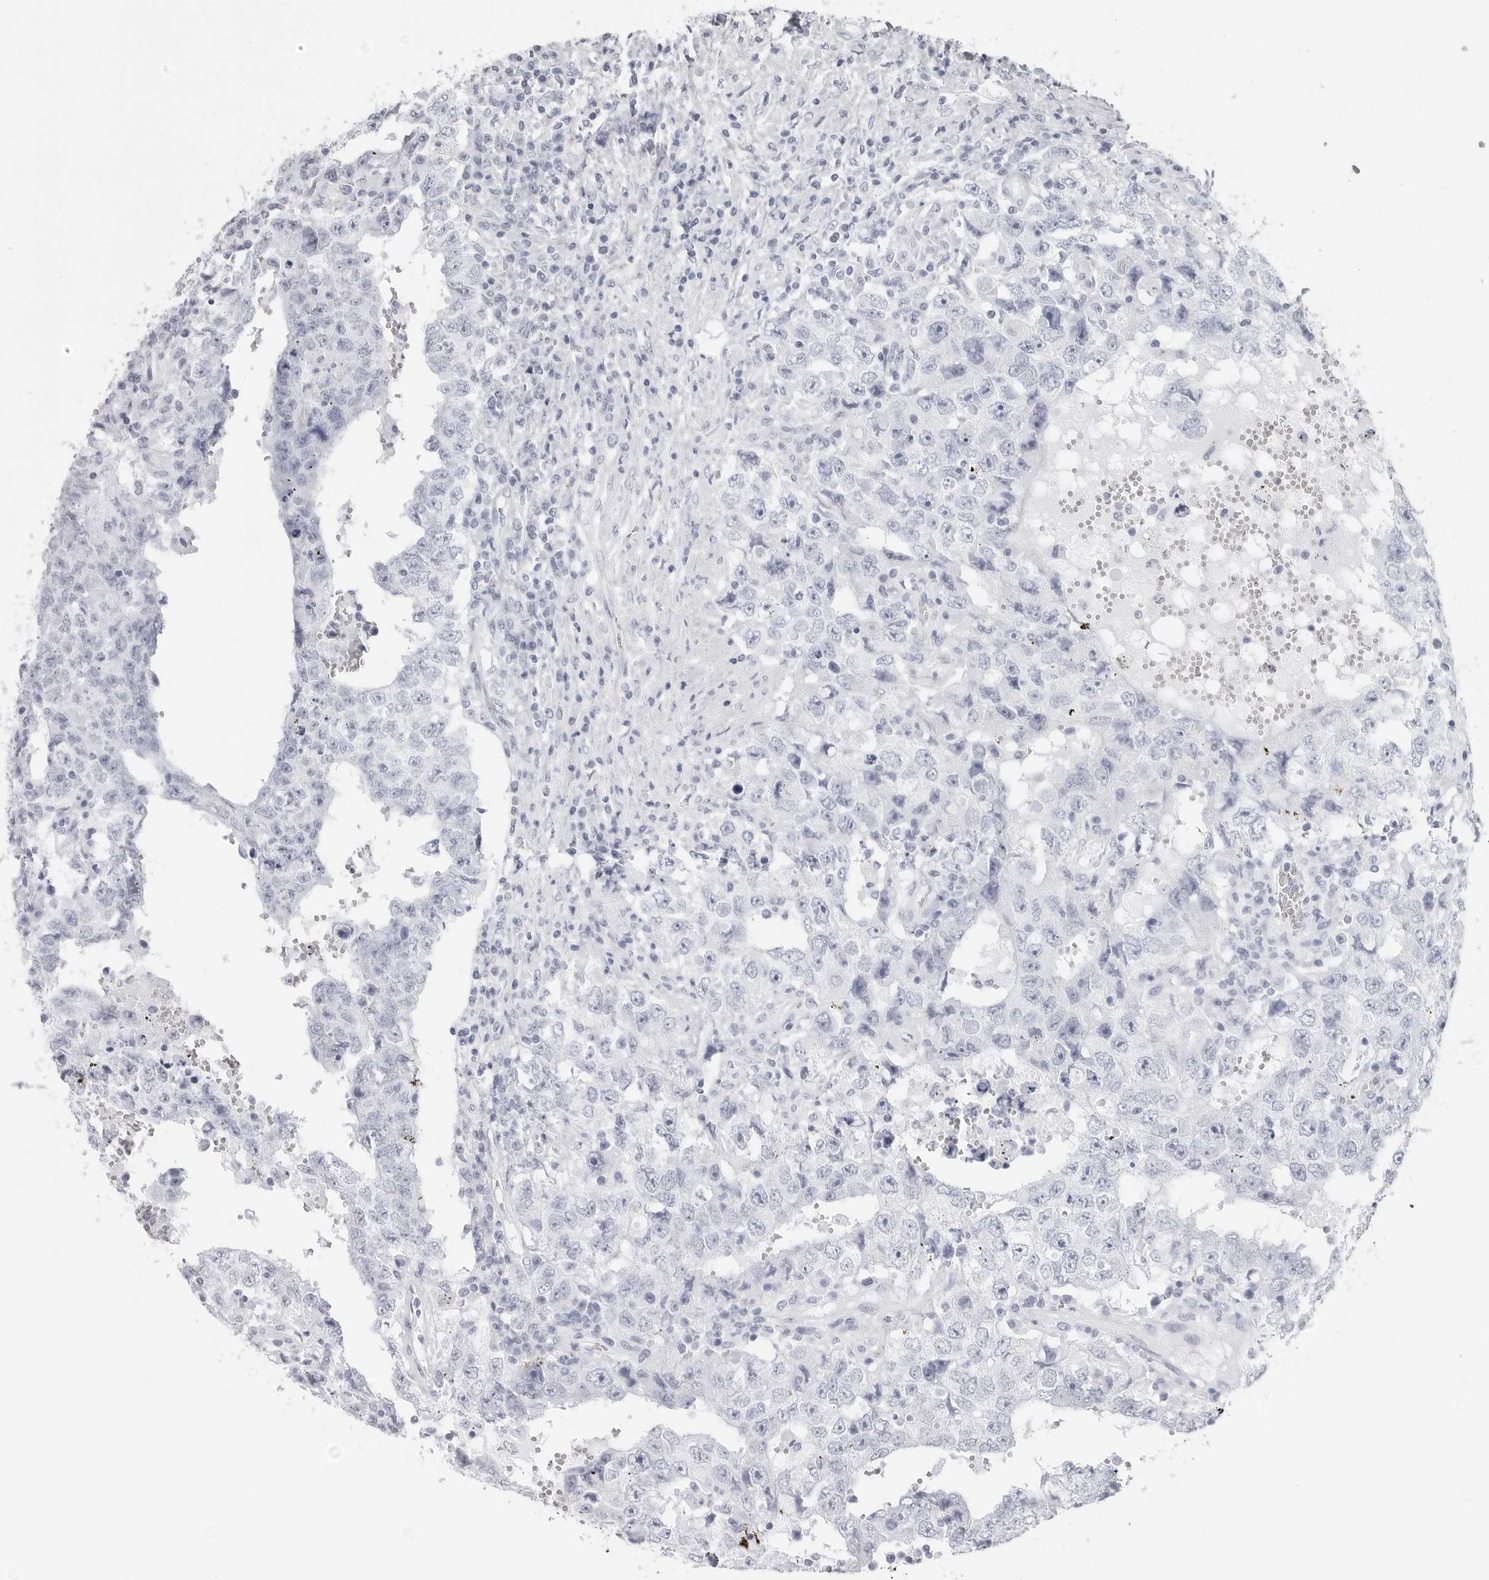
{"staining": {"intensity": "negative", "quantity": "none", "location": "none"}, "tissue": "testis cancer", "cell_type": "Tumor cells", "image_type": "cancer", "snomed": [{"axis": "morphology", "description": "Carcinoma, Embryonal, NOS"}, {"axis": "topography", "description": "Testis"}], "caption": "Immunohistochemistry (IHC) histopathology image of neoplastic tissue: human testis embryonal carcinoma stained with DAB (3,3'-diaminobenzidine) shows no significant protein positivity in tumor cells. The staining is performed using DAB (3,3'-diaminobenzidine) brown chromogen with nuclei counter-stained in using hematoxylin.", "gene": "CST2", "patient": {"sex": "male", "age": 26}}